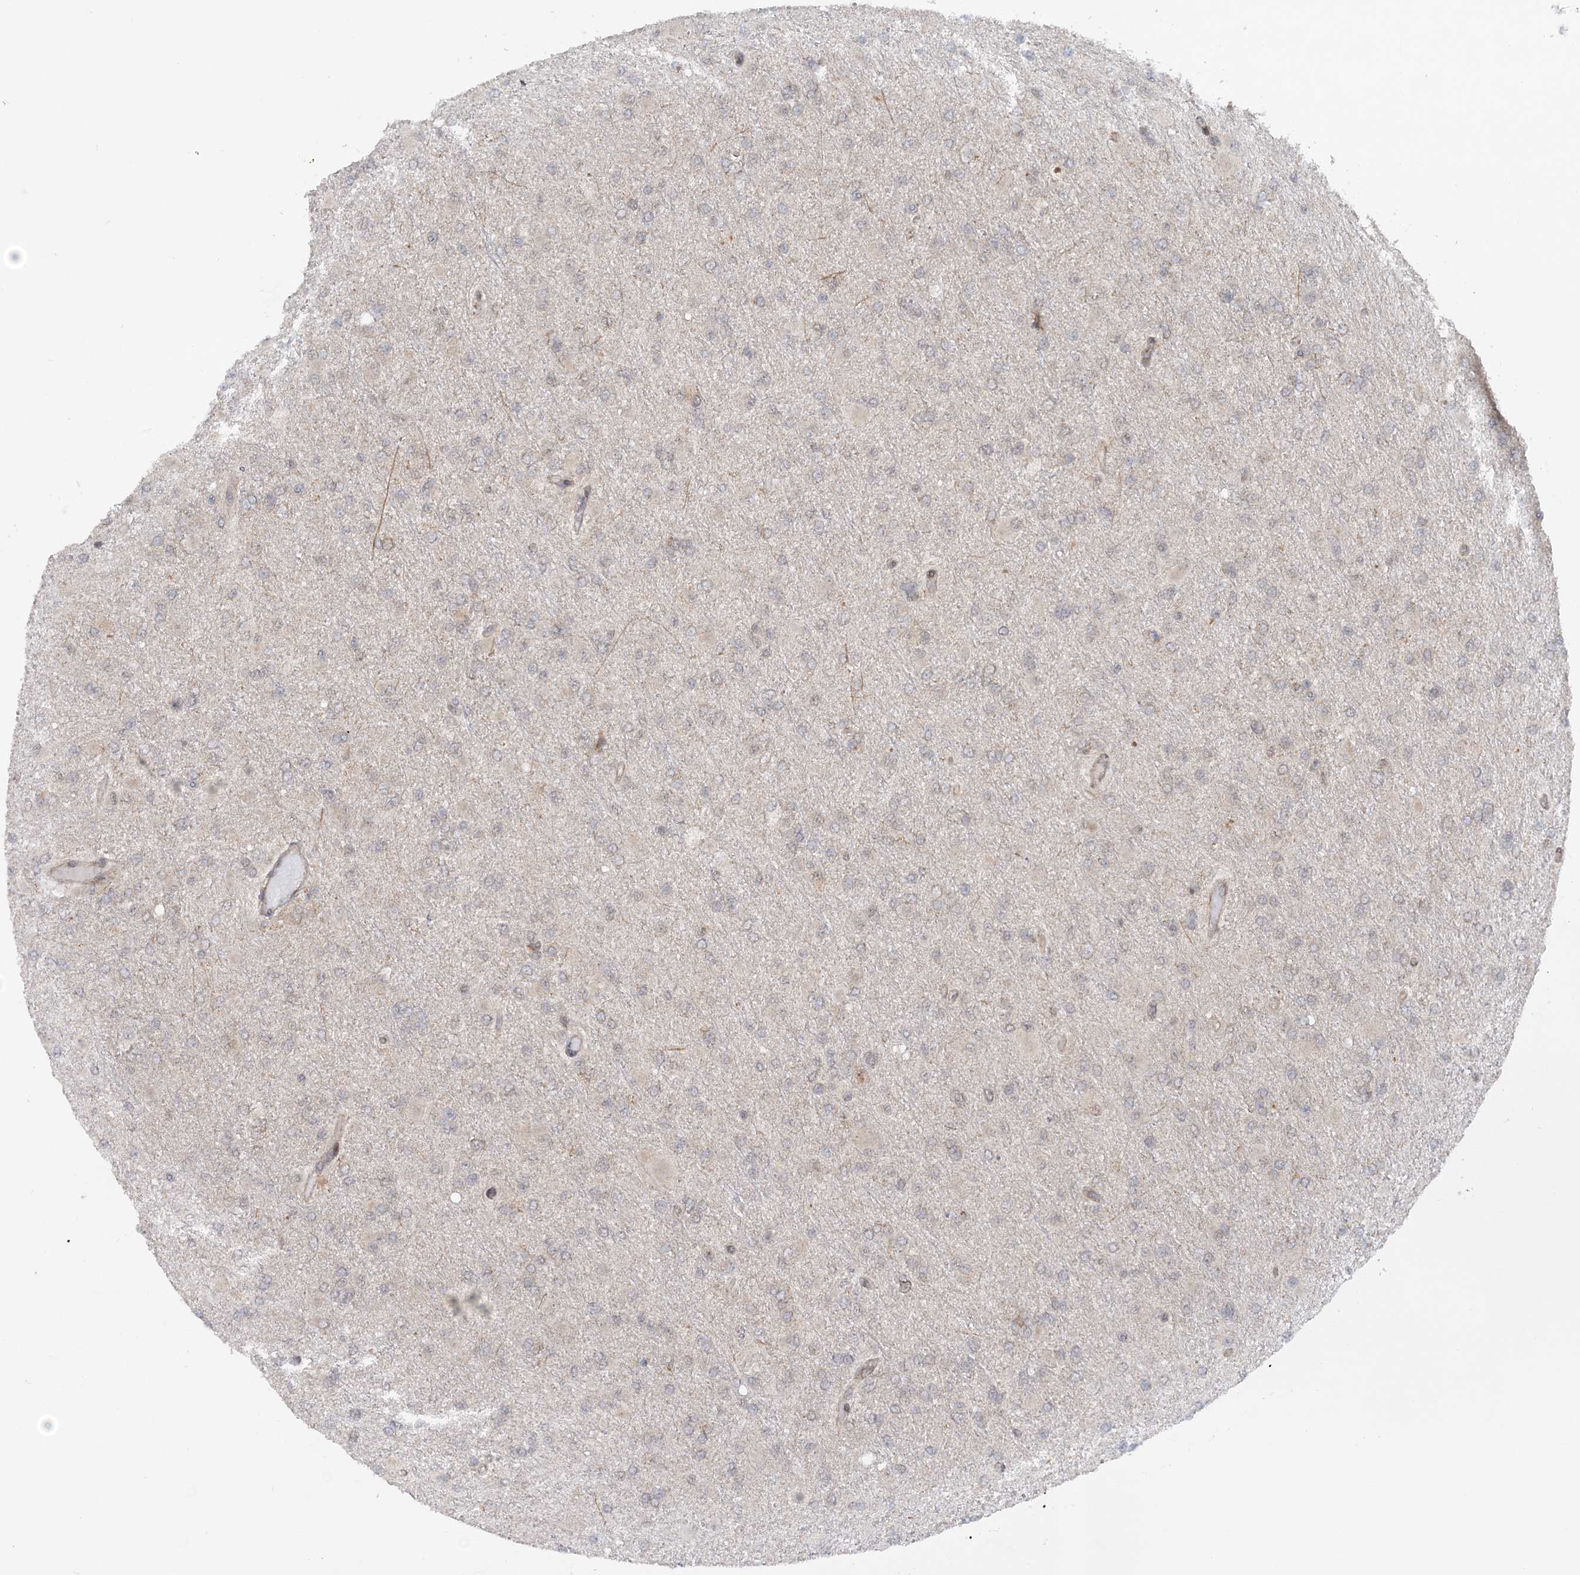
{"staining": {"intensity": "negative", "quantity": "none", "location": "none"}, "tissue": "glioma", "cell_type": "Tumor cells", "image_type": "cancer", "snomed": [{"axis": "morphology", "description": "Glioma, malignant, High grade"}, {"axis": "topography", "description": "Cerebral cortex"}], "caption": "Immunohistochemical staining of malignant high-grade glioma shows no significant positivity in tumor cells.", "gene": "MRPL47", "patient": {"sex": "female", "age": 36}}